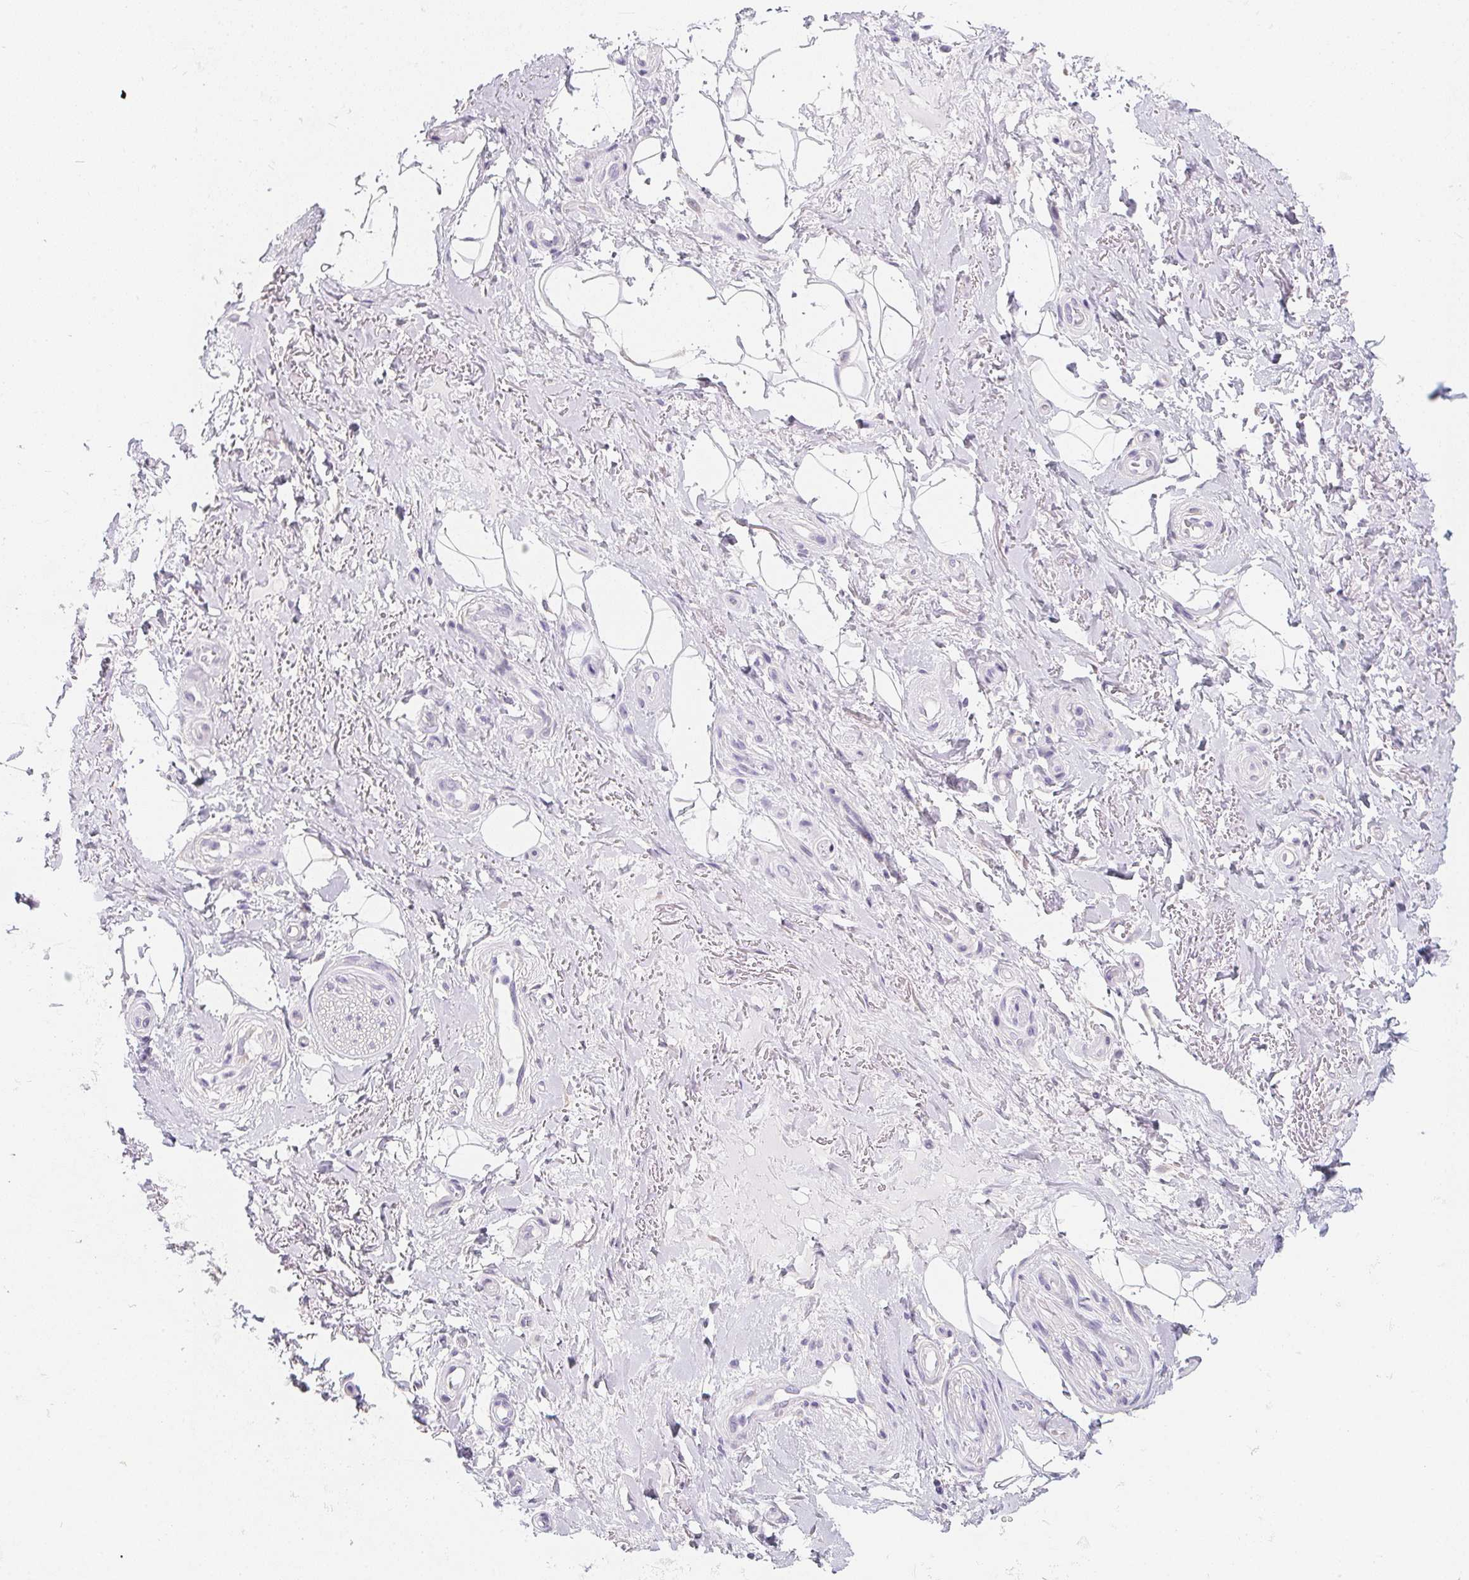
{"staining": {"intensity": "negative", "quantity": "none", "location": "none"}, "tissue": "adipose tissue", "cell_type": "Adipocytes", "image_type": "normal", "snomed": [{"axis": "morphology", "description": "Normal tissue, NOS"}, {"axis": "topography", "description": "Anal"}, {"axis": "topography", "description": "Peripheral nerve tissue"}], "caption": "Immunohistochemistry histopathology image of normal human adipose tissue stained for a protein (brown), which demonstrates no expression in adipocytes.", "gene": "MAP1A", "patient": {"sex": "male", "age": 53}}